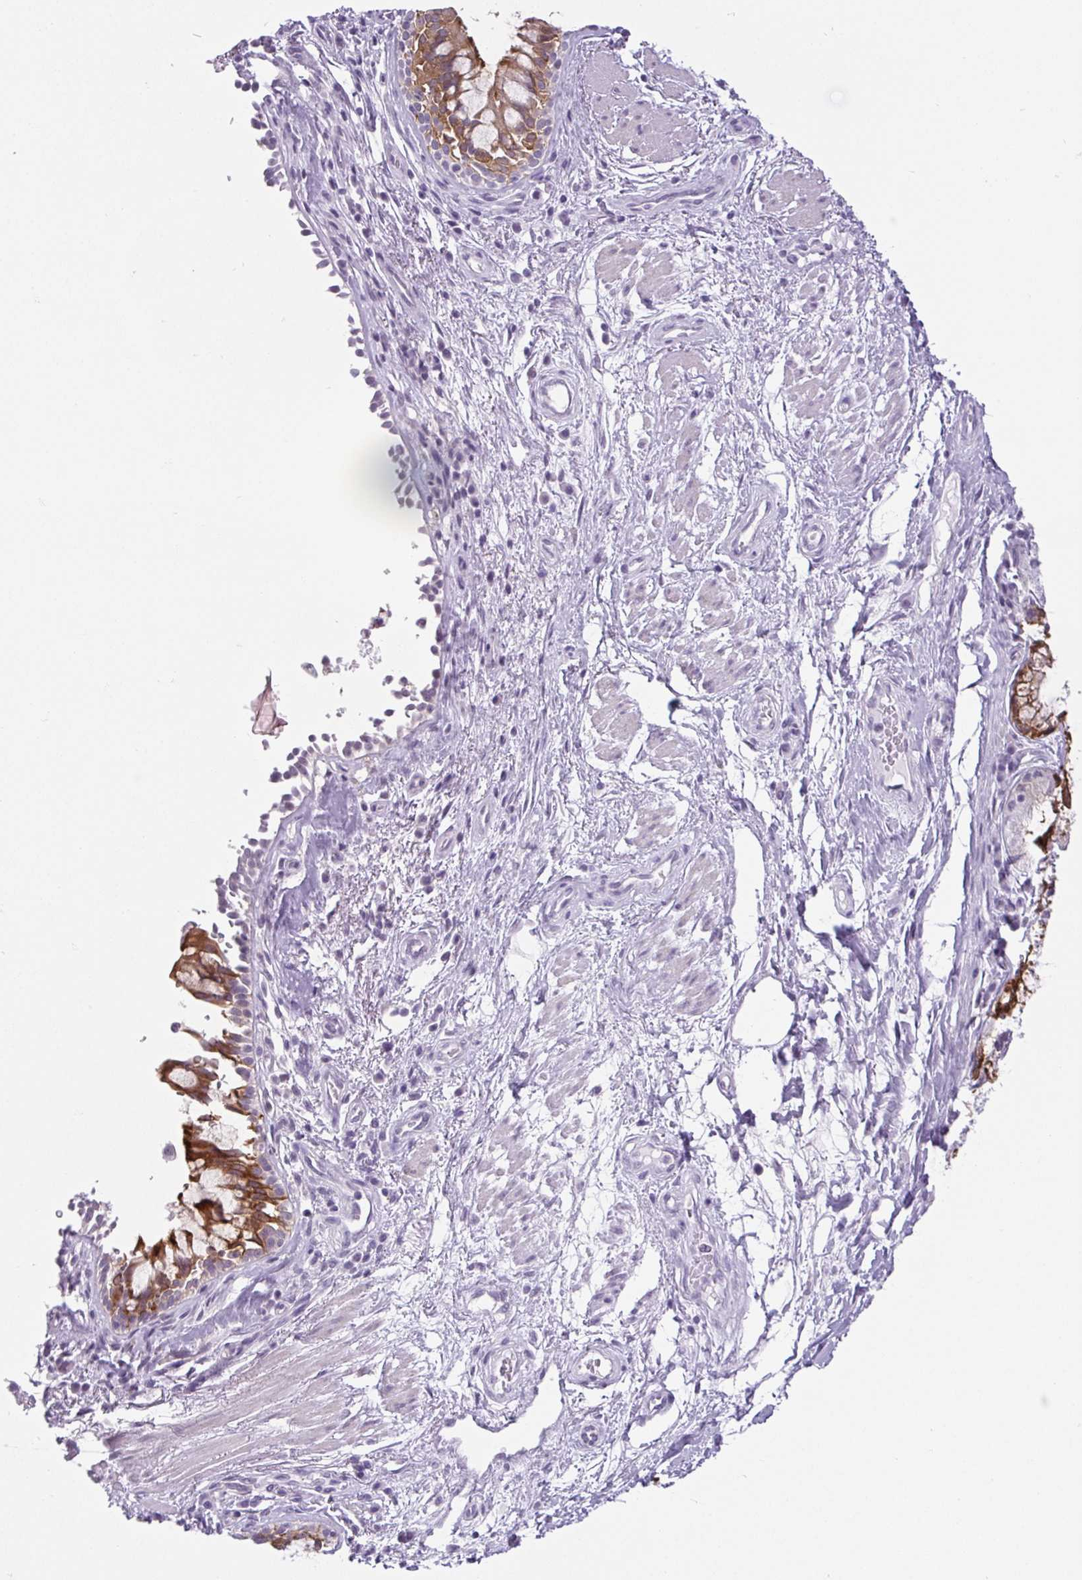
{"staining": {"intensity": "negative", "quantity": "none", "location": "none"}, "tissue": "adipose tissue", "cell_type": "Adipocytes", "image_type": "normal", "snomed": [{"axis": "morphology", "description": "Normal tissue, NOS"}, {"axis": "topography", "description": "Cartilage tissue"}, {"axis": "topography", "description": "Bronchus"}], "caption": "Adipocytes show no significant staining in benign adipose tissue. (DAB (3,3'-diaminobenzidine) immunohistochemistry, high magnification).", "gene": "BCAS1", "patient": {"sex": "male", "age": 64}}